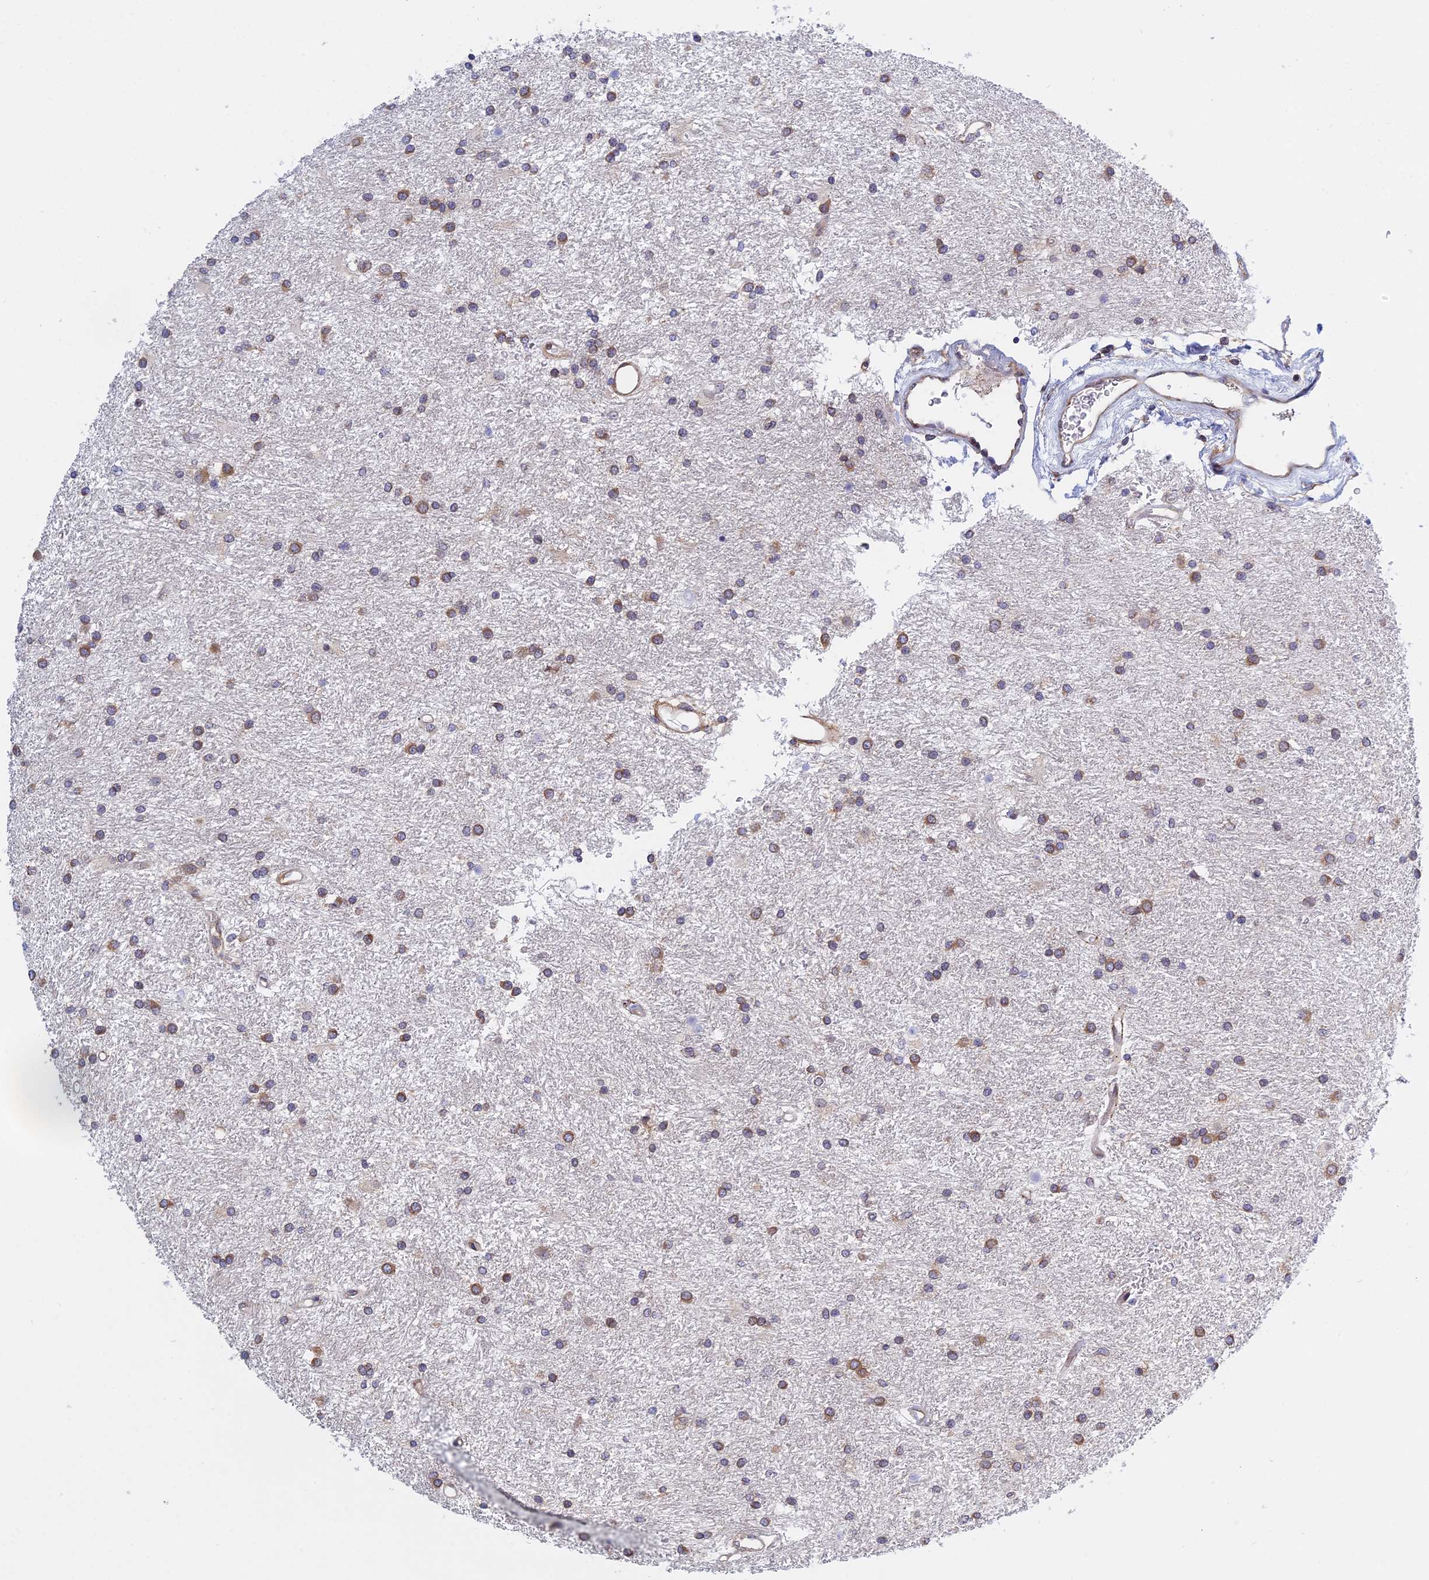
{"staining": {"intensity": "moderate", "quantity": ">75%", "location": "cytoplasmic/membranous"}, "tissue": "glioma", "cell_type": "Tumor cells", "image_type": "cancer", "snomed": [{"axis": "morphology", "description": "Glioma, malignant, High grade"}, {"axis": "topography", "description": "Brain"}], "caption": "A histopathology image of human high-grade glioma (malignant) stained for a protein displays moderate cytoplasmic/membranous brown staining in tumor cells. (Brightfield microscopy of DAB IHC at high magnification).", "gene": "NAA10", "patient": {"sex": "male", "age": 77}}